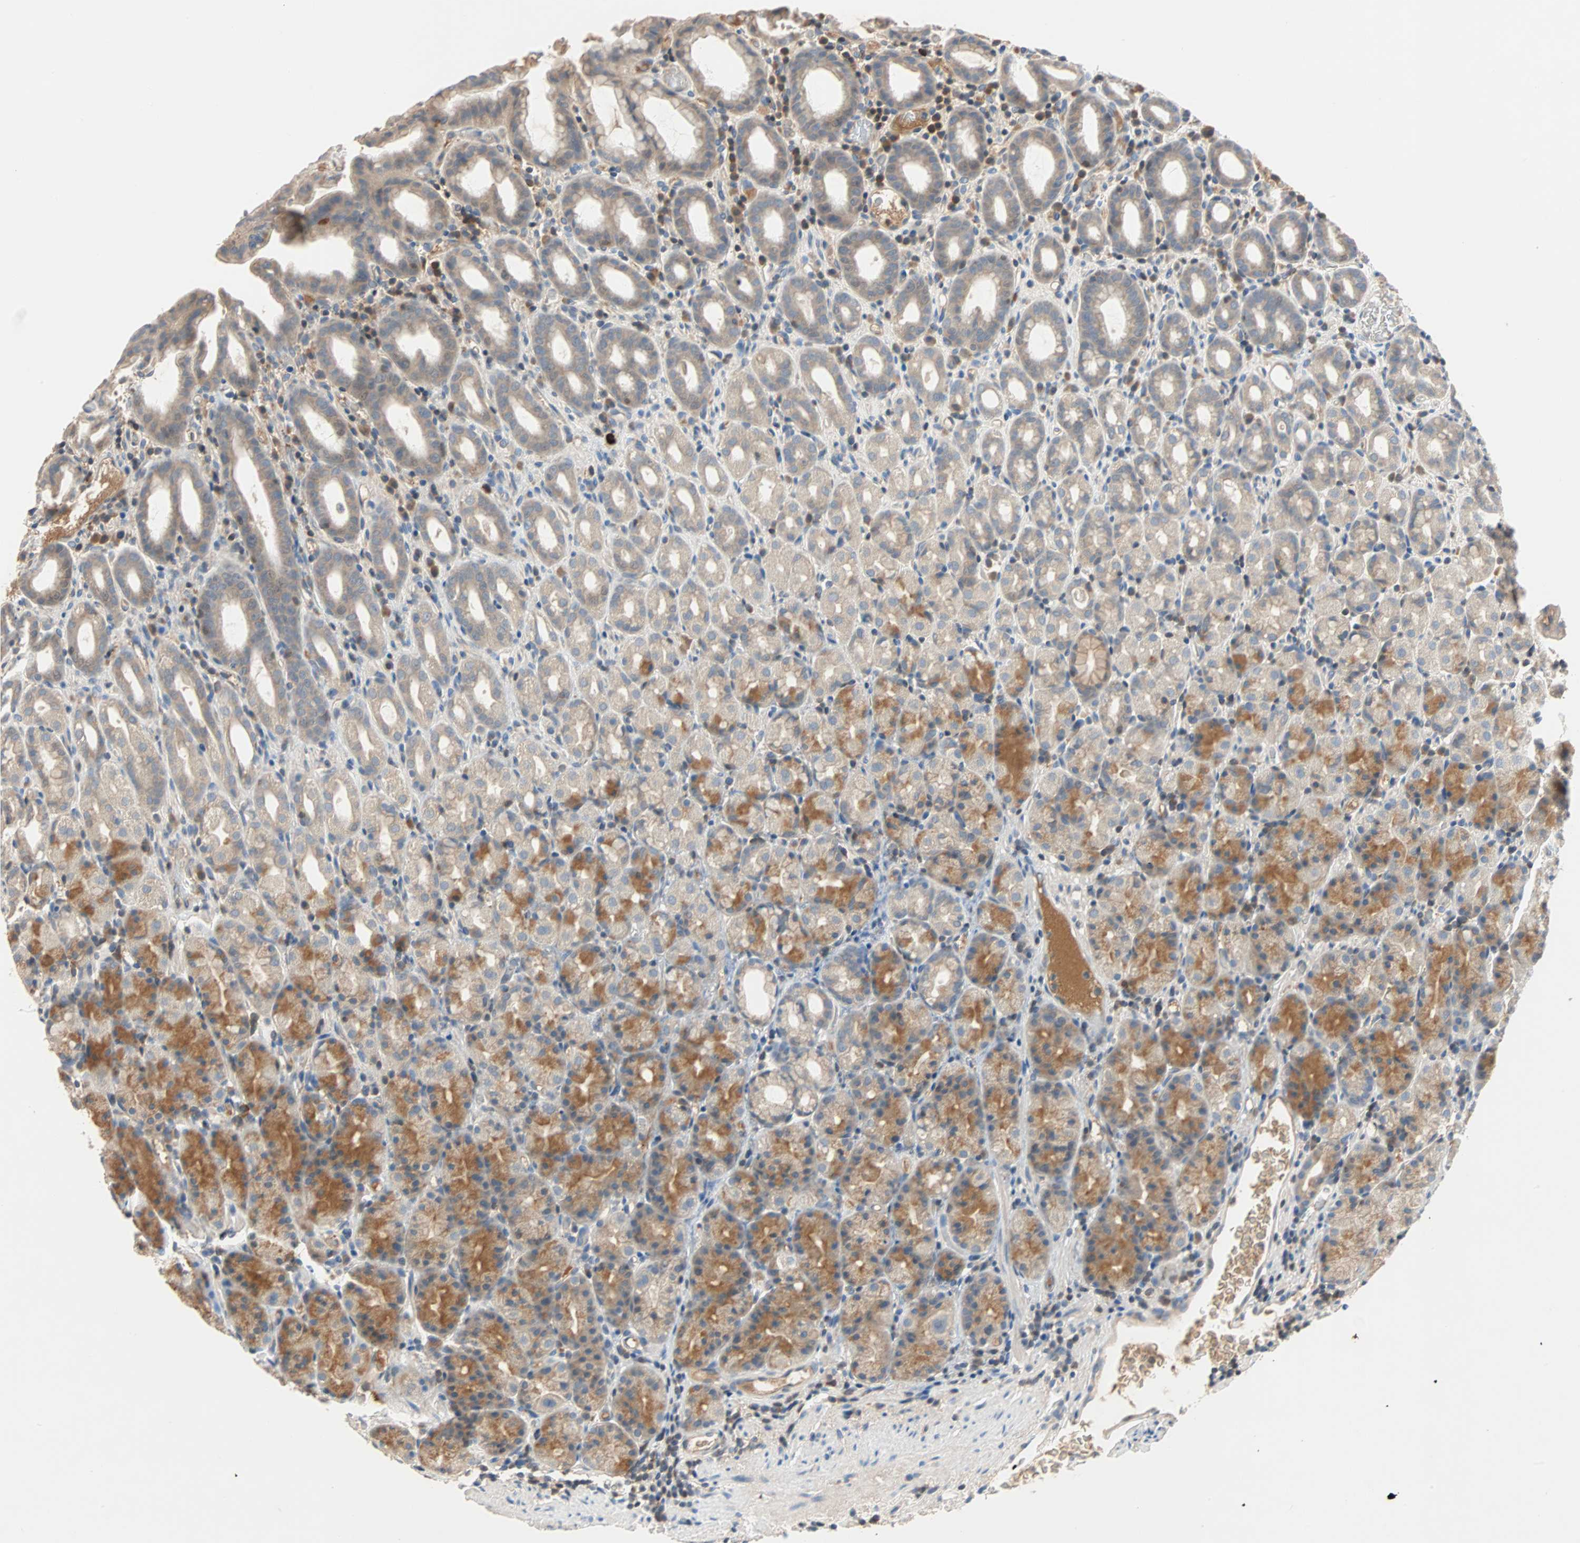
{"staining": {"intensity": "moderate", "quantity": "25%-75%", "location": "cytoplasmic/membranous"}, "tissue": "stomach", "cell_type": "Glandular cells", "image_type": "normal", "snomed": [{"axis": "morphology", "description": "Normal tissue, NOS"}, {"axis": "topography", "description": "Stomach, upper"}], "caption": "Moderate cytoplasmic/membranous protein expression is present in about 25%-75% of glandular cells in stomach.", "gene": "MAP4K1", "patient": {"sex": "male", "age": 68}}